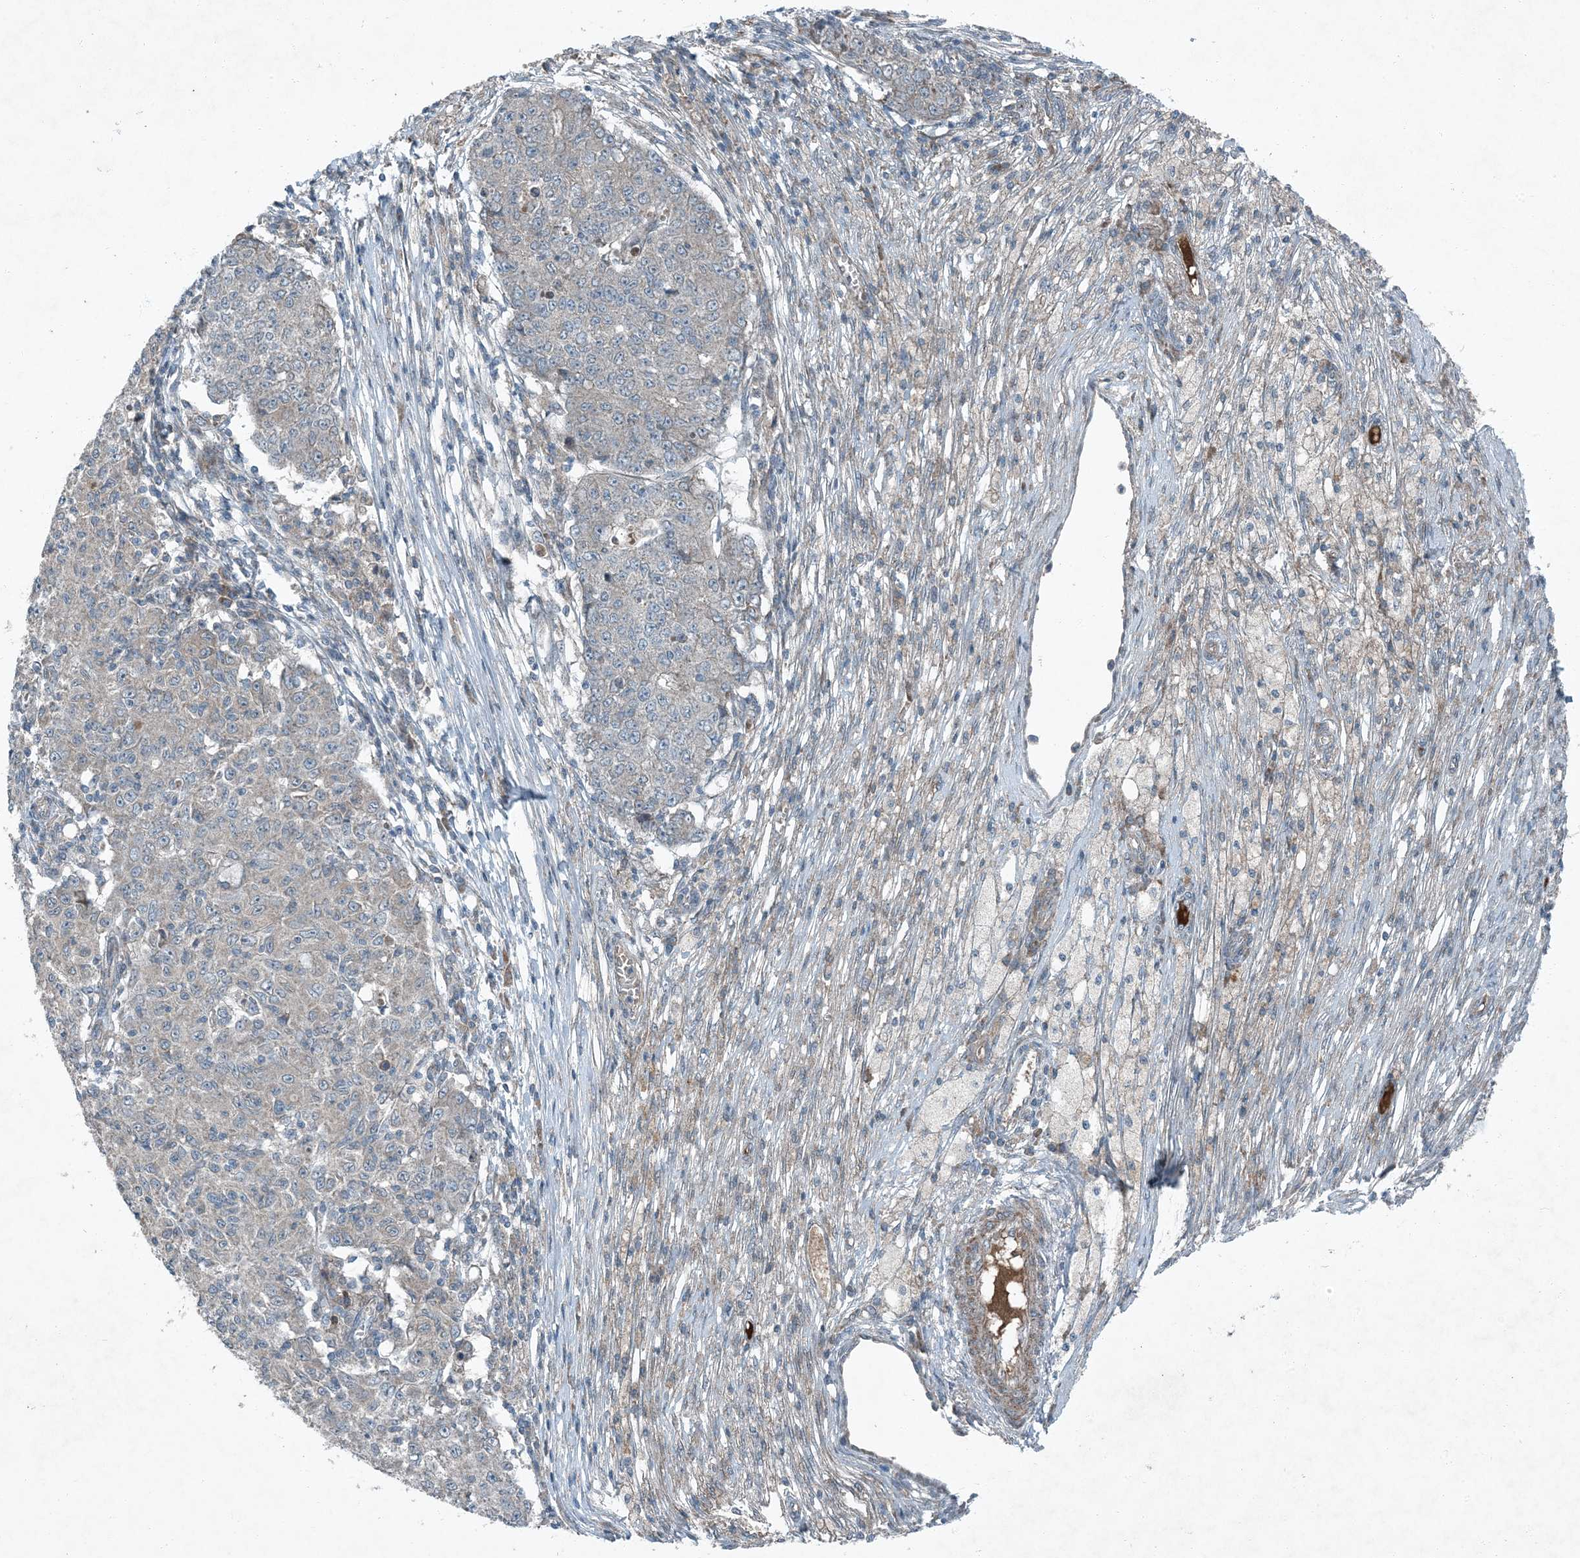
{"staining": {"intensity": "negative", "quantity": "none", "location": "none"}, "tissue": "ovarian cancer", "cell_type": "Tumor cells", "image_type": "cancer", "snomed": [{"axis": "morphology", "description": "Carcinoma, endometroid"}, {"axis": "topography", "description": "Ovary"}], "caption": "Tumor cells are negative for brown protein staining in ovarian endometroid carcinoma.", "gene": "APOM", "patient": {"sex": "female", "age": 42}}